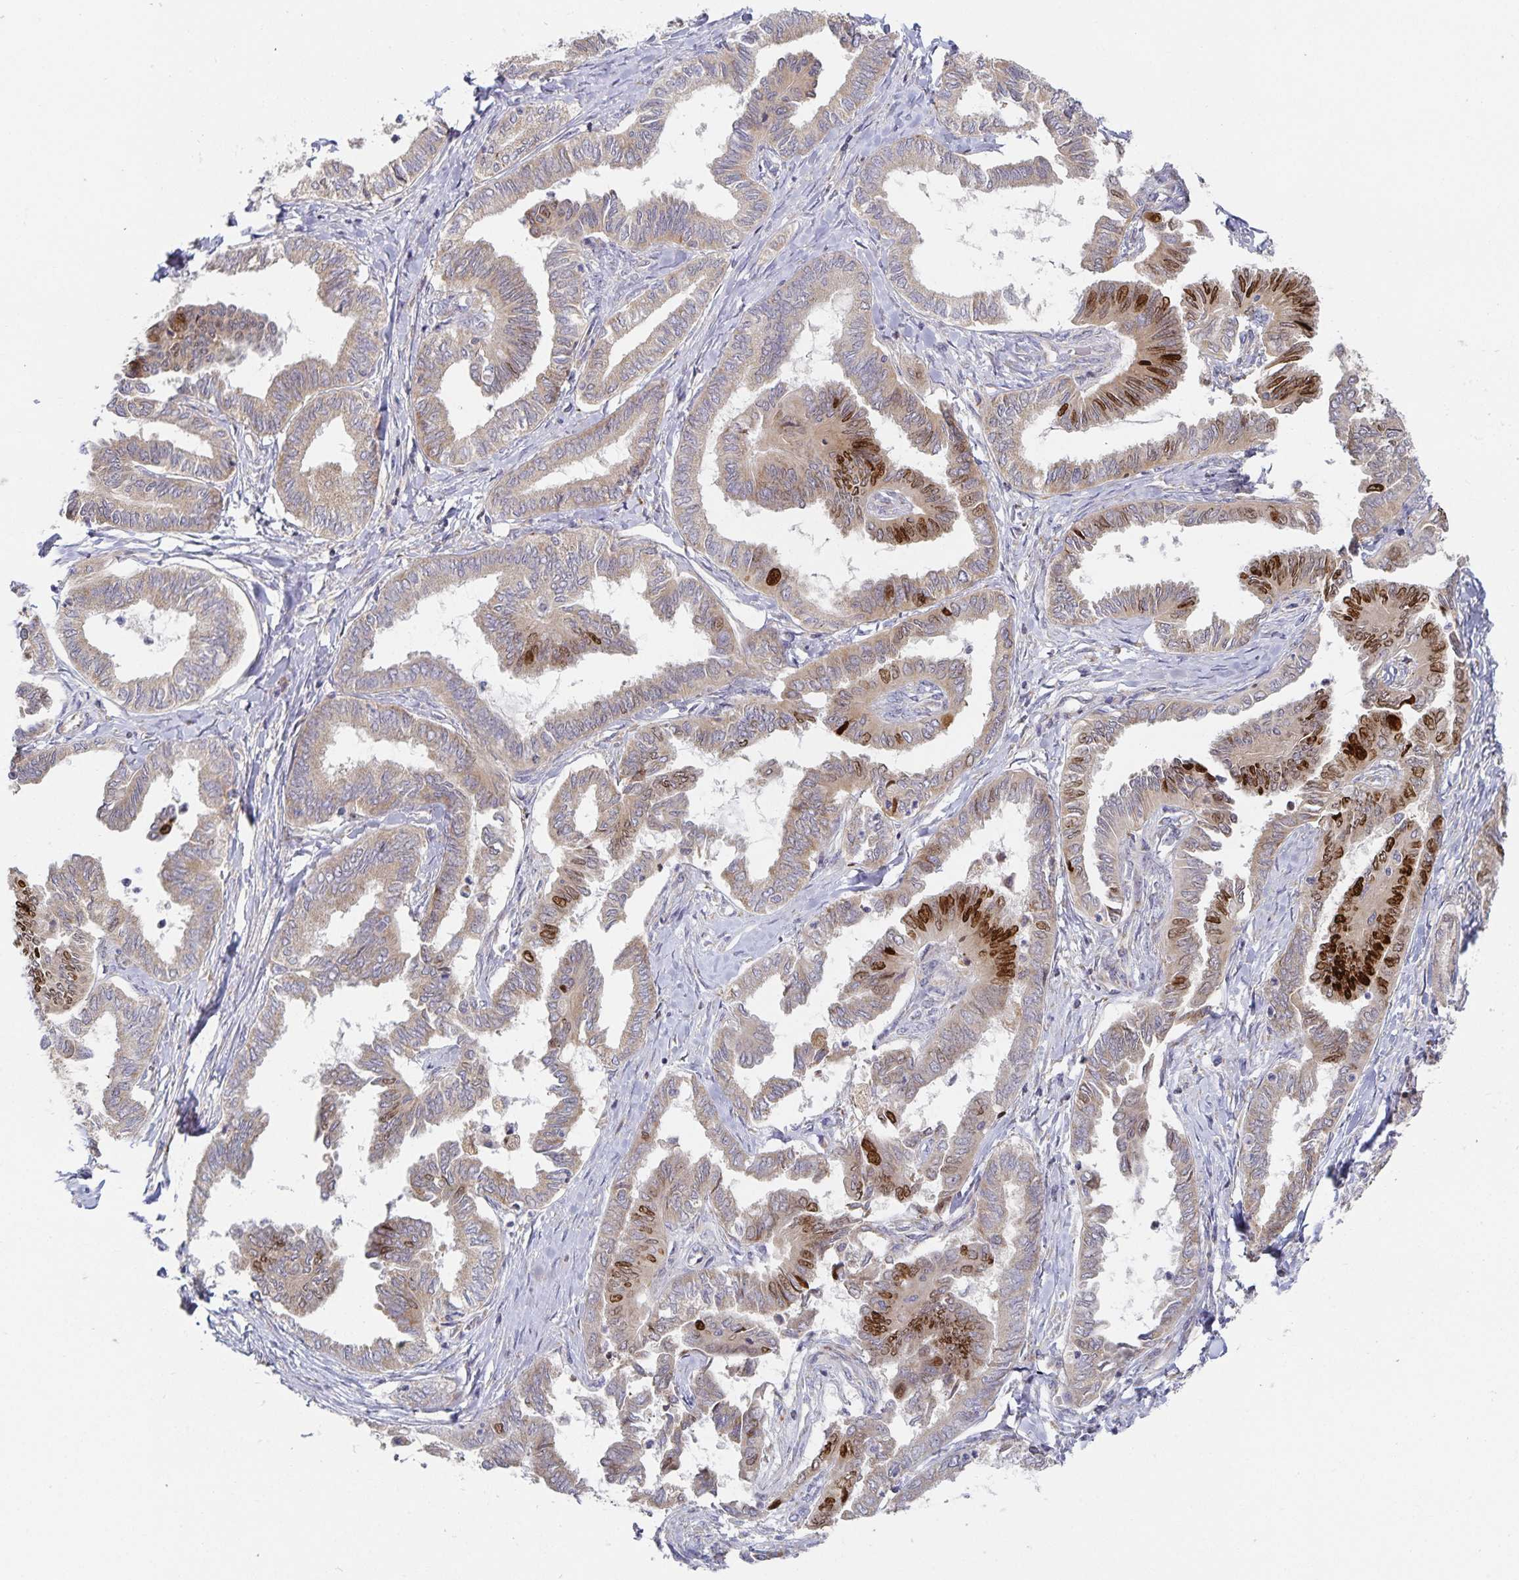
{"staining": {"intensity": "strong", "quantity": "<25%", "location": "cytoplasmic/membranous,nuclear"}, "tissue": "ovarian cancer", "cell_type": "Tumor cells", "image_type": "cancer", "snomed": [{"axis": "morphology", "description": "Carcinoma, endometroid"}, {"axis": "topography", "description": "Ovary"}], "caption": "Ovarian endometroid carcinoma stained with a brown dye displays strong cytoplasmic/membranous and nuclear positive positivity in approximately <25% of tumor cells.", "gene": "NOMO1", "patient": {"sex": "female", "age": 70}}